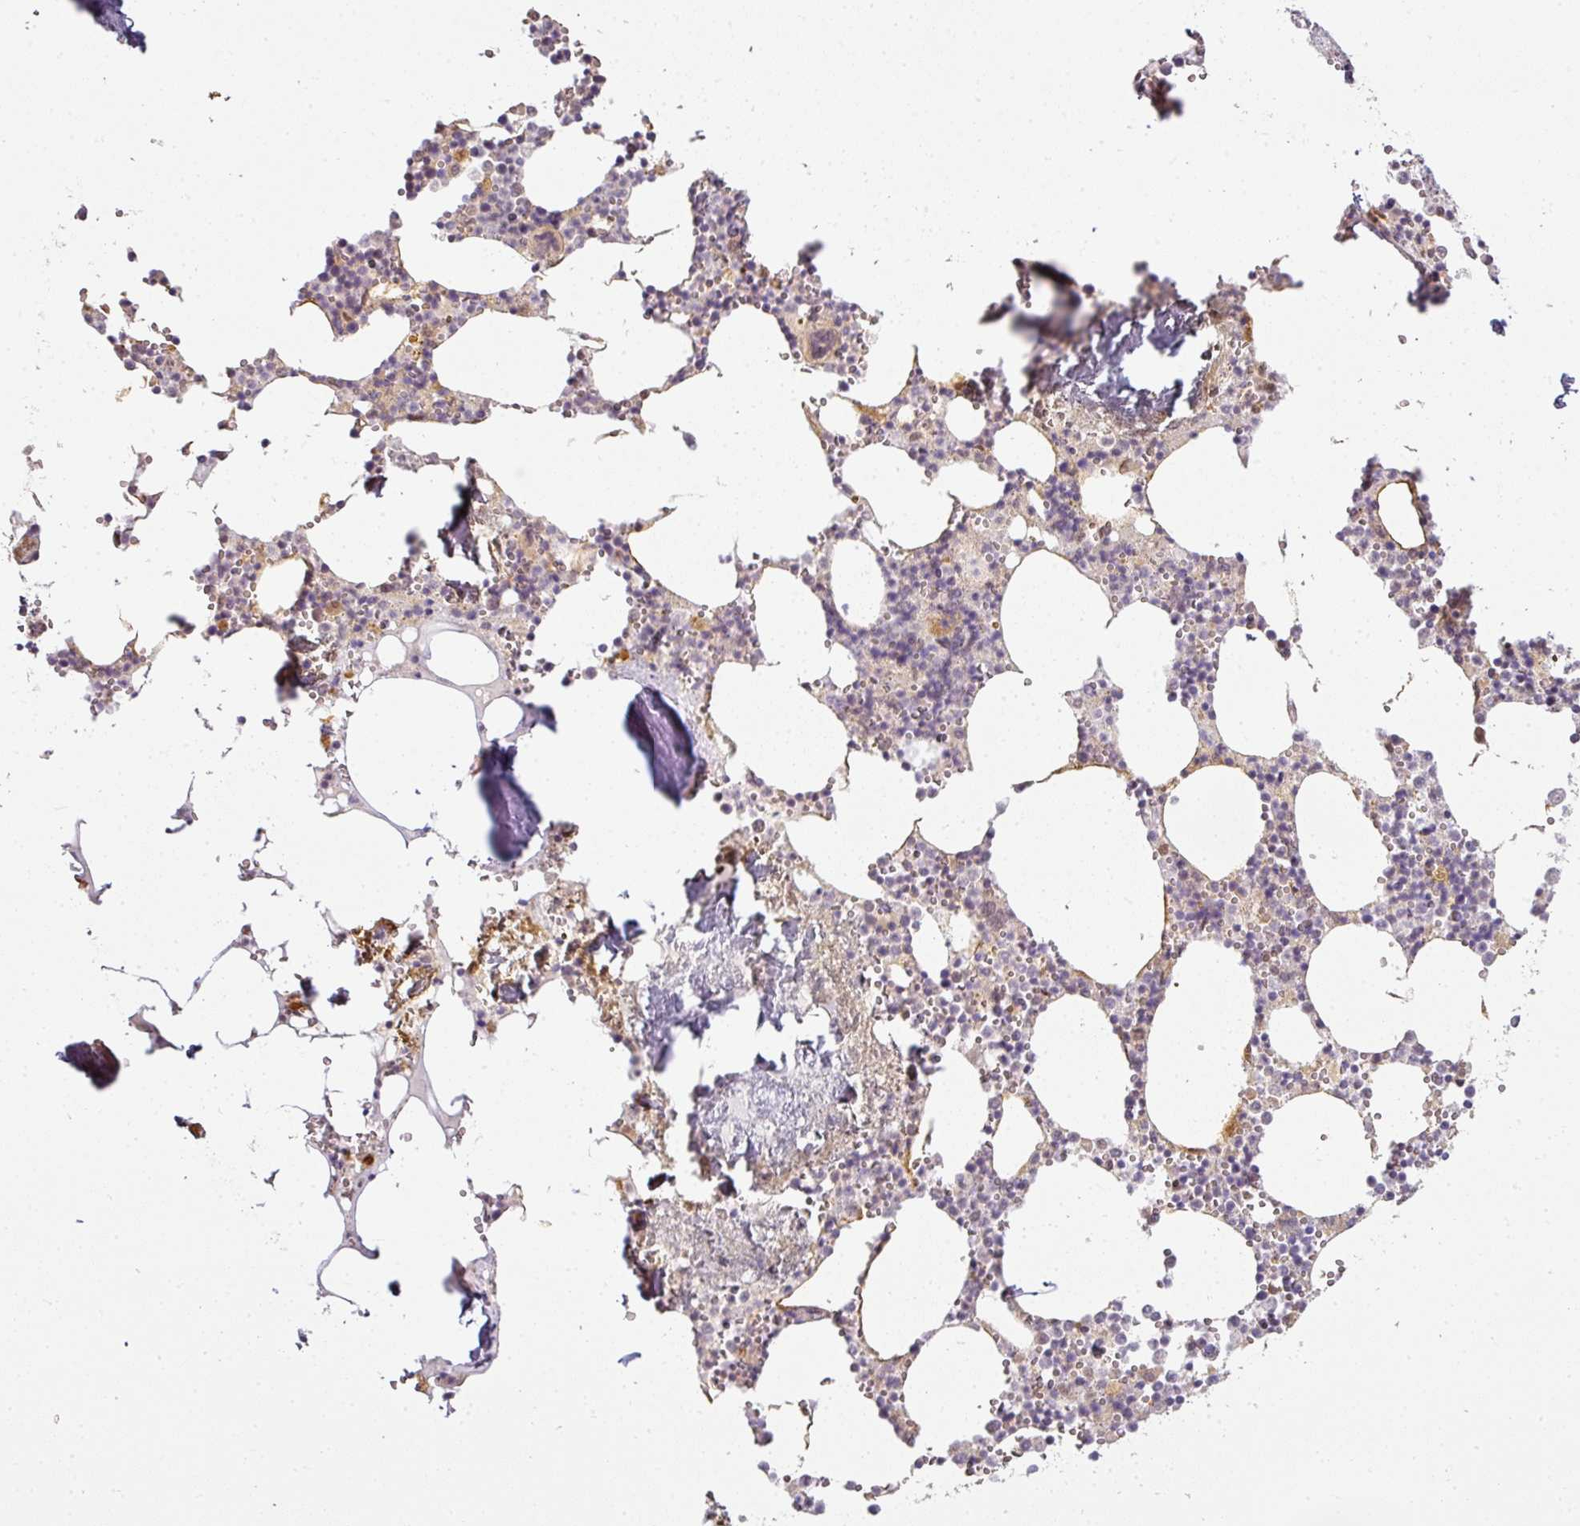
{"staining": {"intensity": "weak", "quantity": "<25%", "location": "cytoplasmic/membranous"}, "tissue": "bone marrow", "cell_type": "Hematopoietic cells", "image_type": "normal", "snomed": [{"axis": "morphology", "description": "Normal tissue, NOS"}, {"axis": "topography", "description": "Bone marrow"}], "caption": "IHC histopathology image of normal bone marrow: human bone marrow stained with DAB exhibits no significant protein staining in hematopoietic cells.", "gene": "ANKRD18A", "patient": {"sex": "male", "age": 54}}